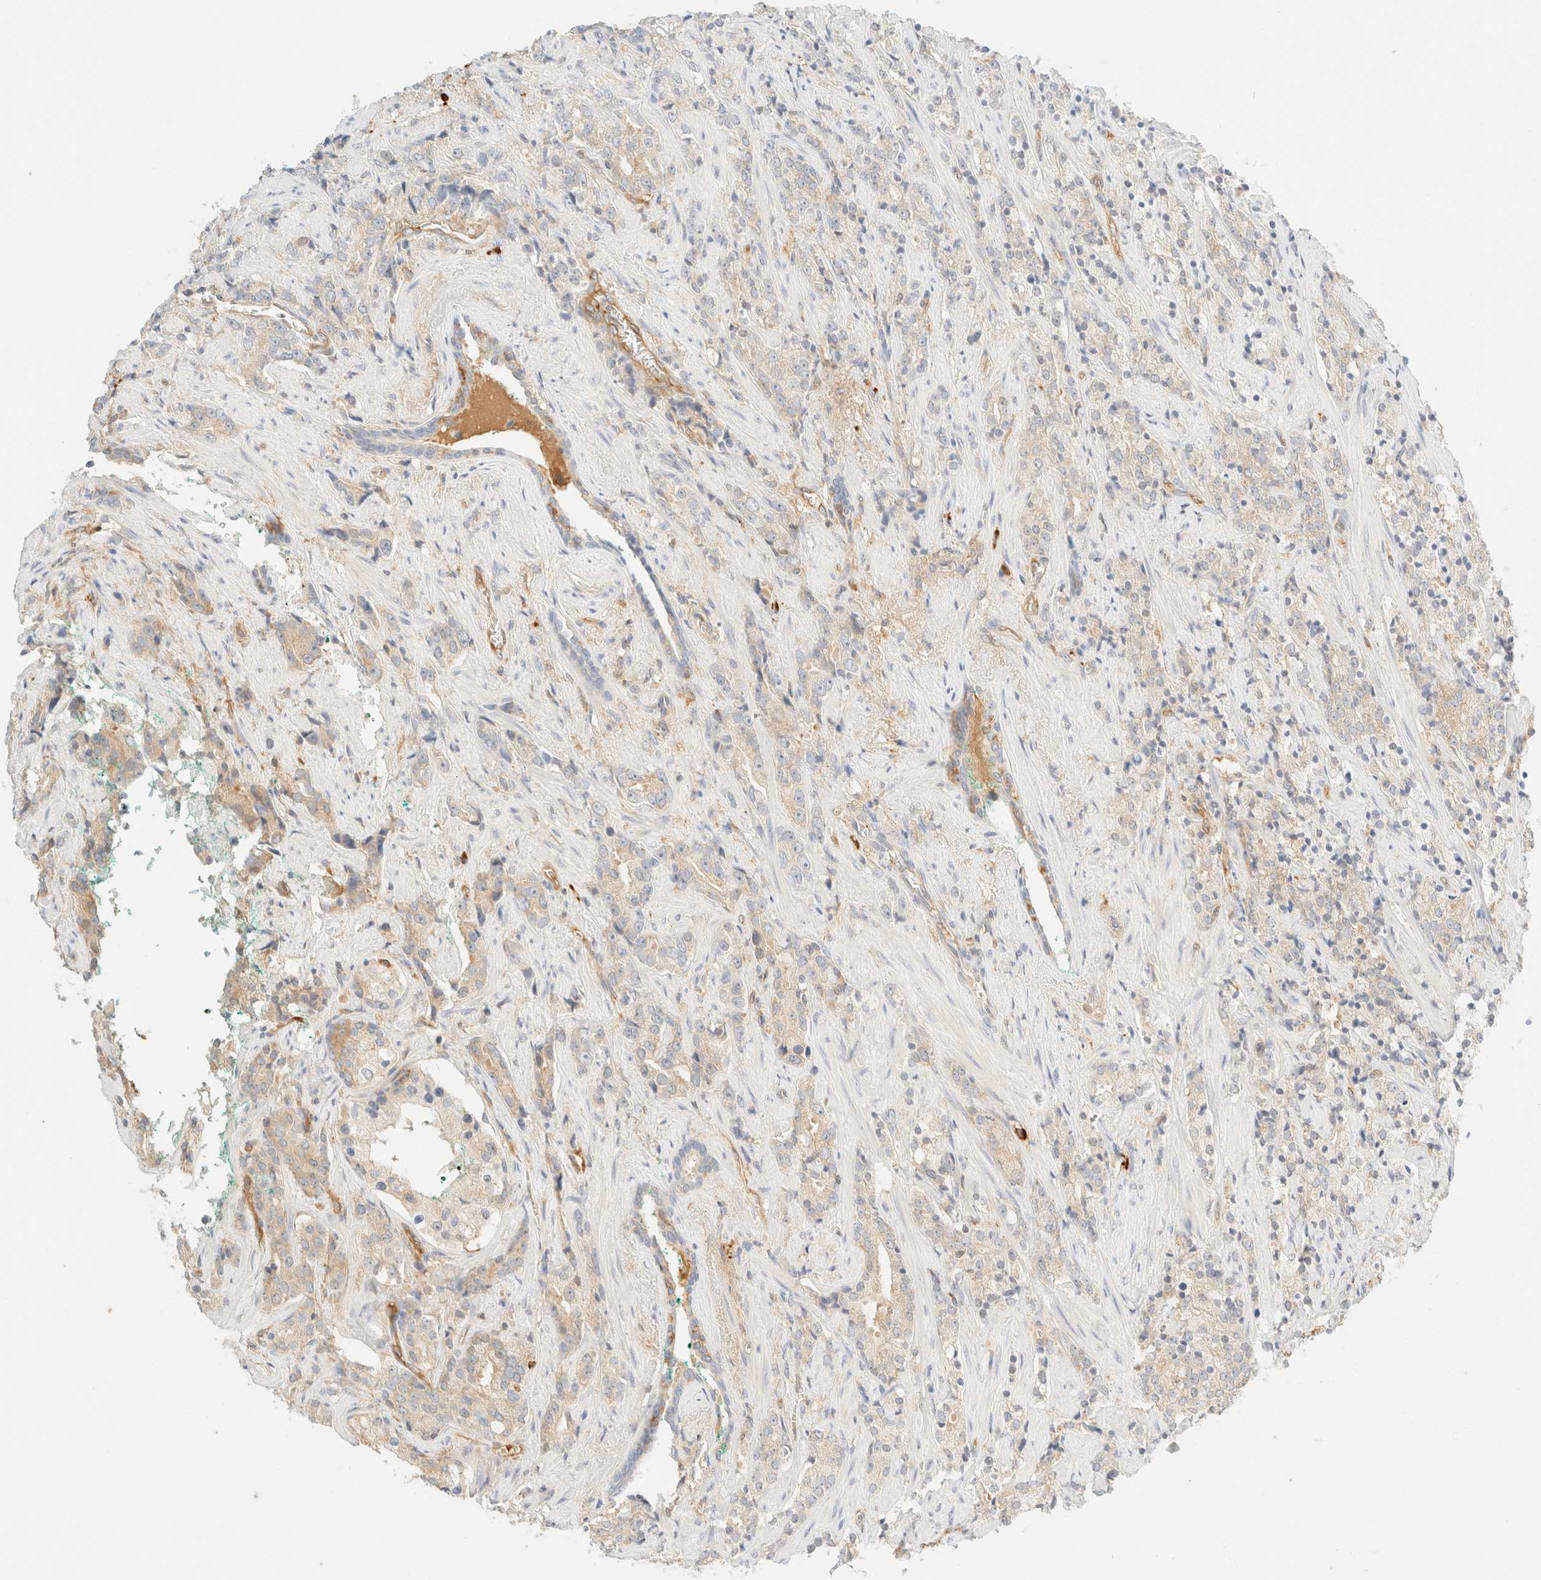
{"staining": {"intensity": "weak", "quantity": "<25%", "location": "cytoplasmic/membranous"}, "tissue": "prostate cancer", "cell_type": "Tumor cells", "image_type": "cancer", "snomed": [{"axis": "morphology", "description": "Adenocarcinoma, High grade"}, {"axis": "topography", "description": "Prostate"}], "caption": "High magnification brightfield microscopy of prostate adenocarcinoma (high-grade) stained with DAB (brown) and counterstained with hematoxylin (blue): tumor cells show no significant expression.", "gene": "FHOD1", "patient": {"sex": "male", "age": 71}}